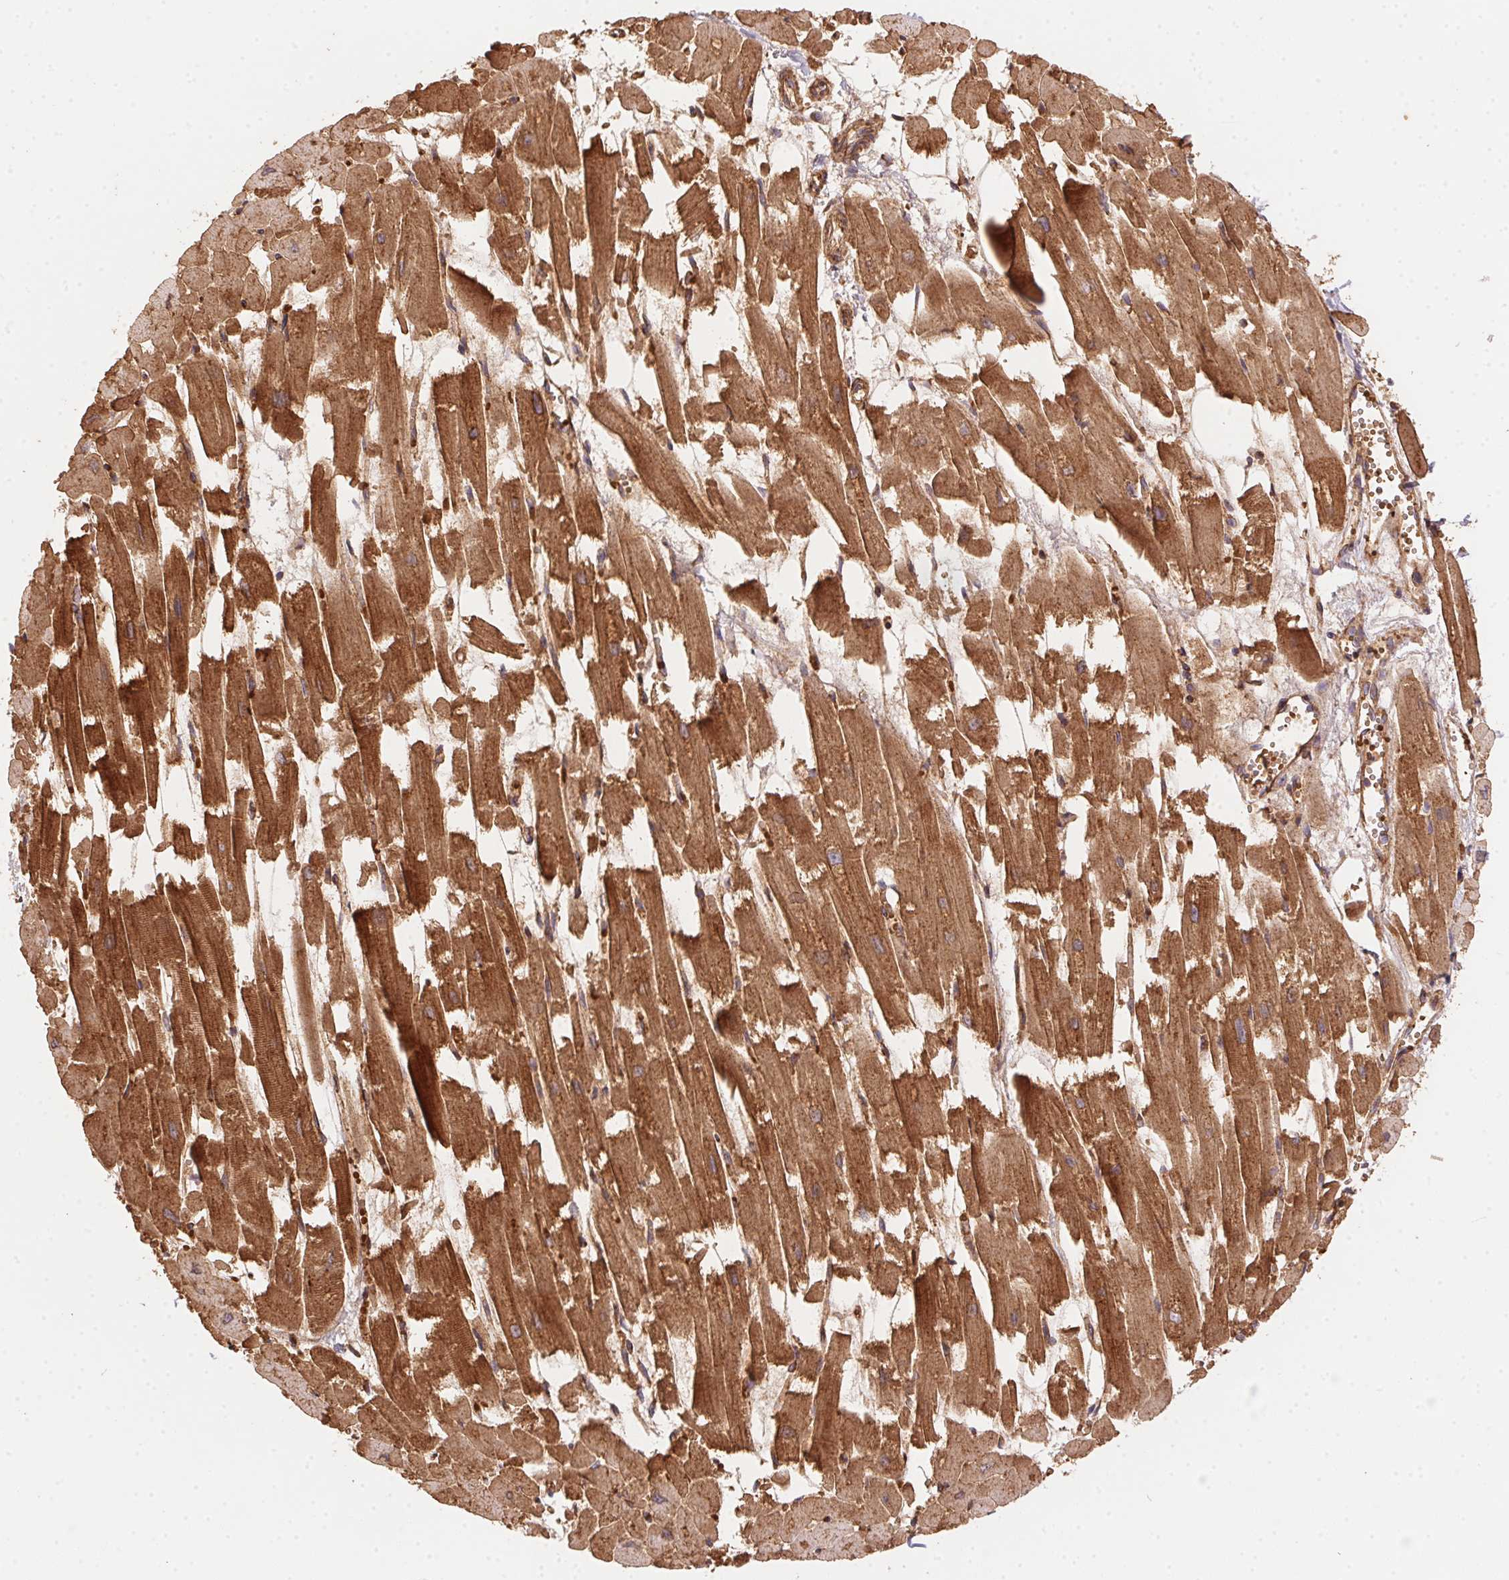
{"staining": {"intensity": "strong", "quantity": ">75%", "location": "cytoplasmic/membranous"}, "tissue": "heart muscle", "cell_type": "Cardiomyocytes", "image_type": "normal", "snomed": [{"axis": "morphology", "description": "Normal tissue, NOS"}, {"axis": "topography", "description": "Heart"}], "caption": "Protein expression by IHC demonstrates strong cytoplasmic/membranous positivity in about >75% of cardiomyocytes in unremarkable heart muscle. The protein of interest is shown in brown color, while the nuclei are stained blue.", "gene": "USE1", "patient": {"sex": "female", "age": 52}}